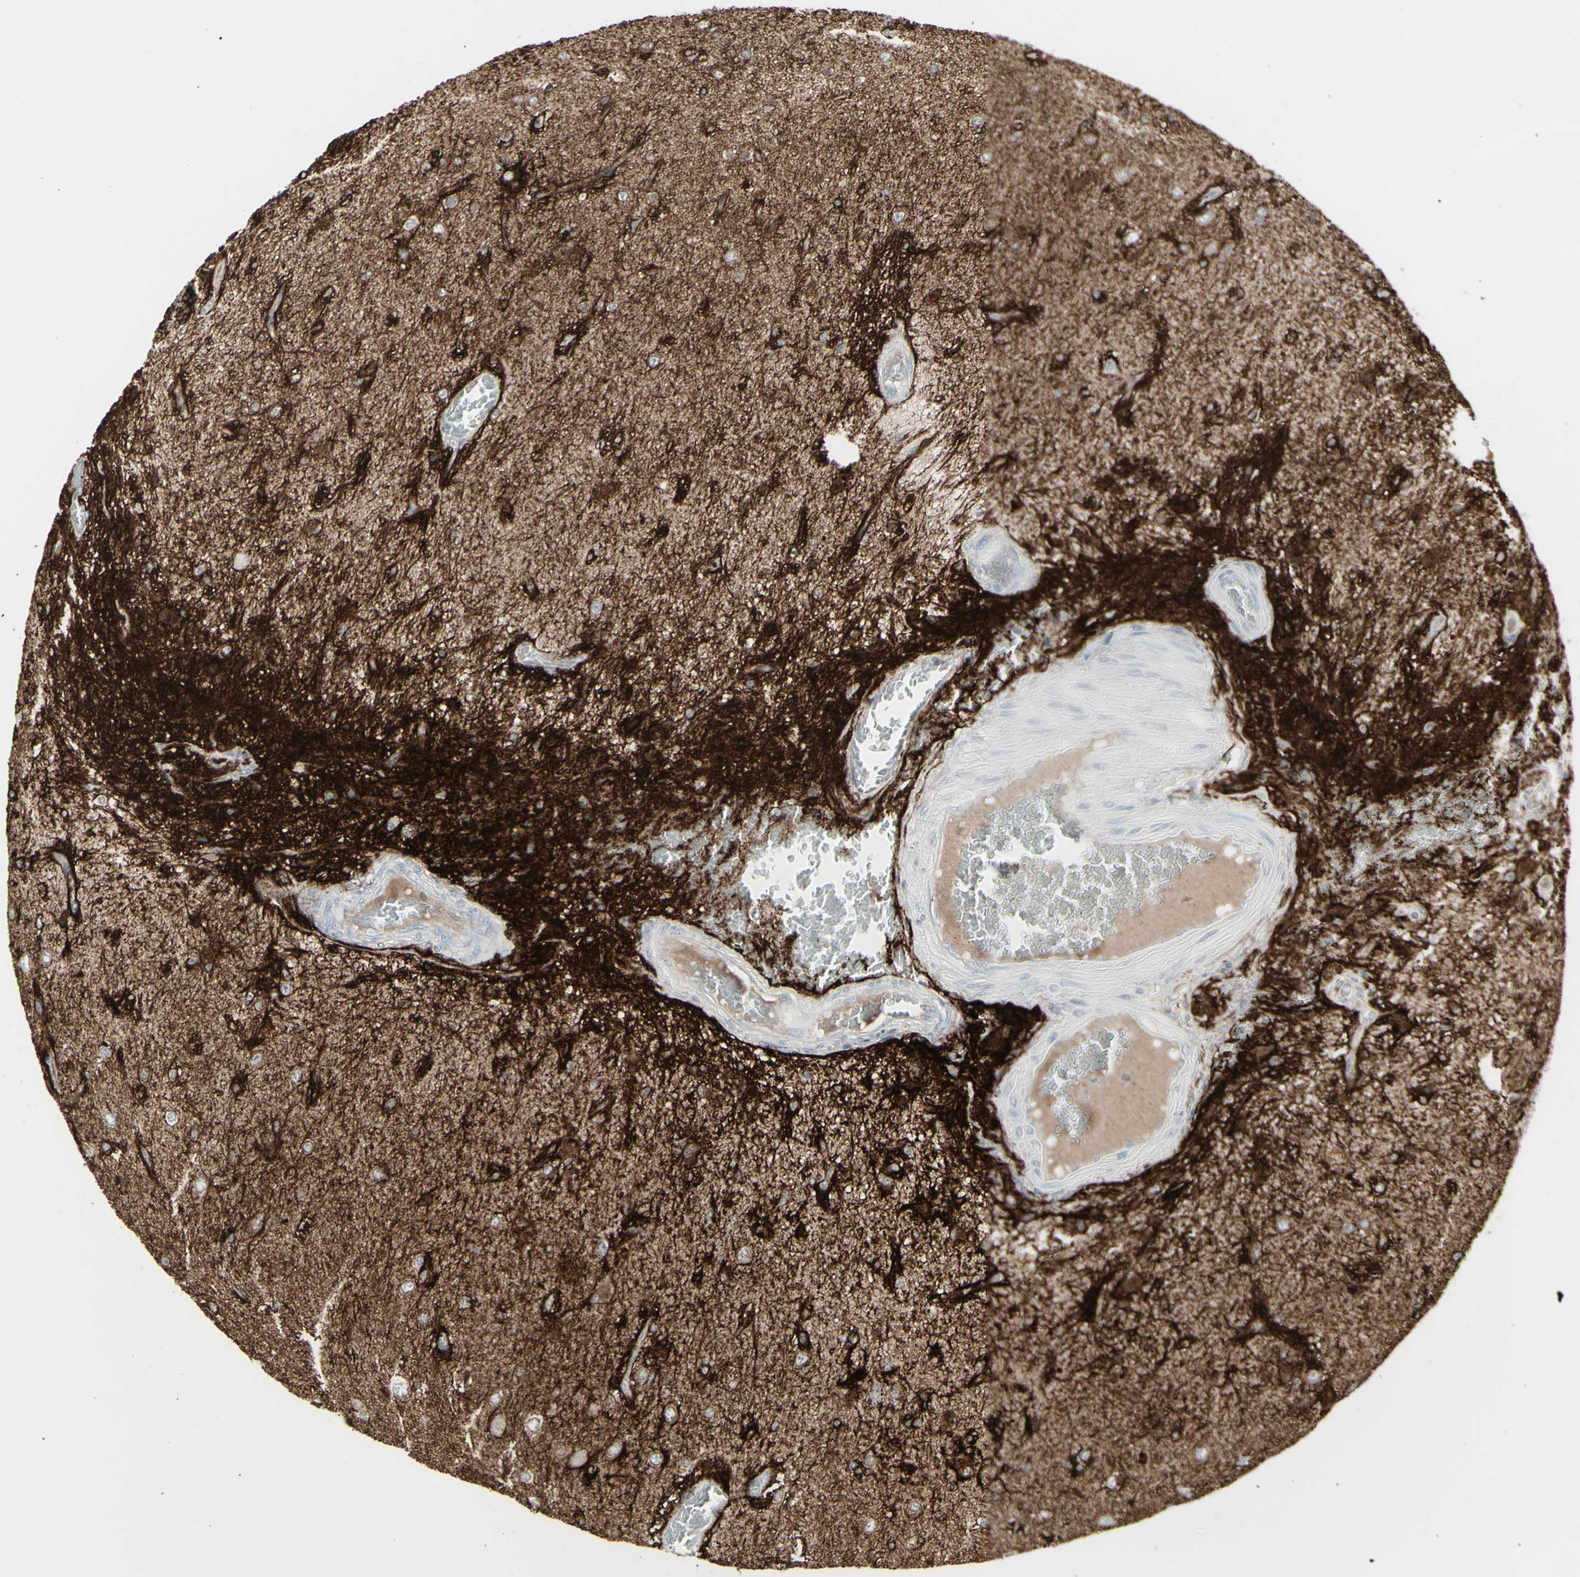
{"staining": {"intensity": "strong", "quantity": "<25%", "location": "cytoplasmic/membranous"}, "tissue": "glioma", "cell_type": "Tumor cells", "image_type": "cancer", "snomed": [{"axis": "morphology", "description": "Glioma, malignant, High grade"}, {"axis": "topography", "description": "pancreas cauda"}], "caption": "Protein staining of high-grade glioma (malignant) tissue displays strong cytoplasmic/membranous staining in about <25% of tumor cells.", "gene": "GJA1", "patient": {"sex": "male", "age": 60}}